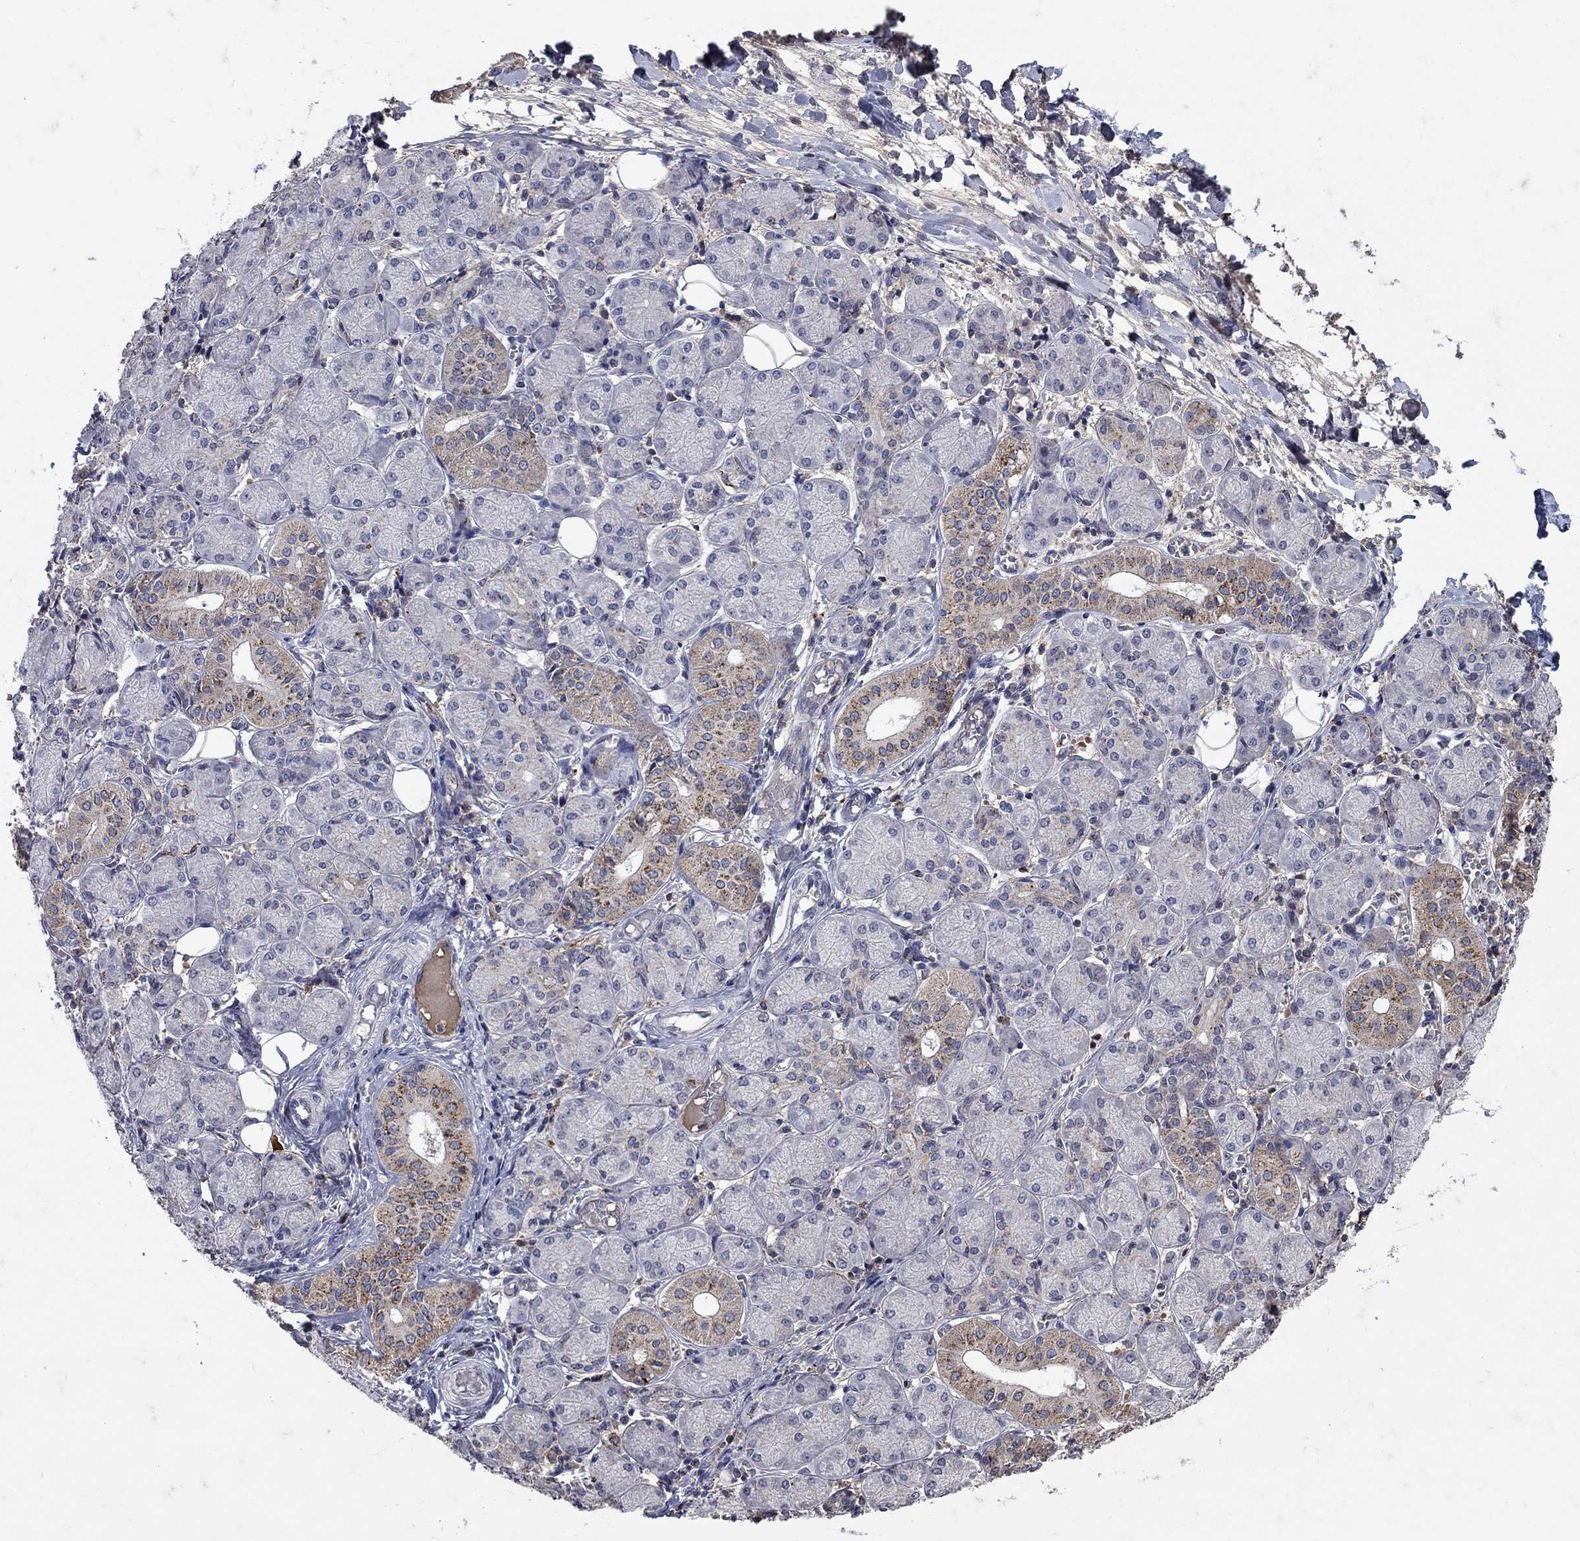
{"staining": {"intensity": "moderate", "quantity": "<25%", "location": "cytoplasmic/membranous"}, "tissue": "salivary gland", "cell_type": "Glandular cells", "image_type": "normal", "snomed": [{"axis": "morphology", "description": "Normal tissue, NOS"}, {"axis": "topography", "description": "Salivary gland"}, {"axis": "topography", "description": "Peripheral nerve tissue"}], "caption": "Human salivary gland stained with a brown dye shows moderate cytoplasmic/membranous positive staining in approximately <25% of glandular cells.", "gene": "NPC2", "patient": {"sex": "female", "age": 24}}